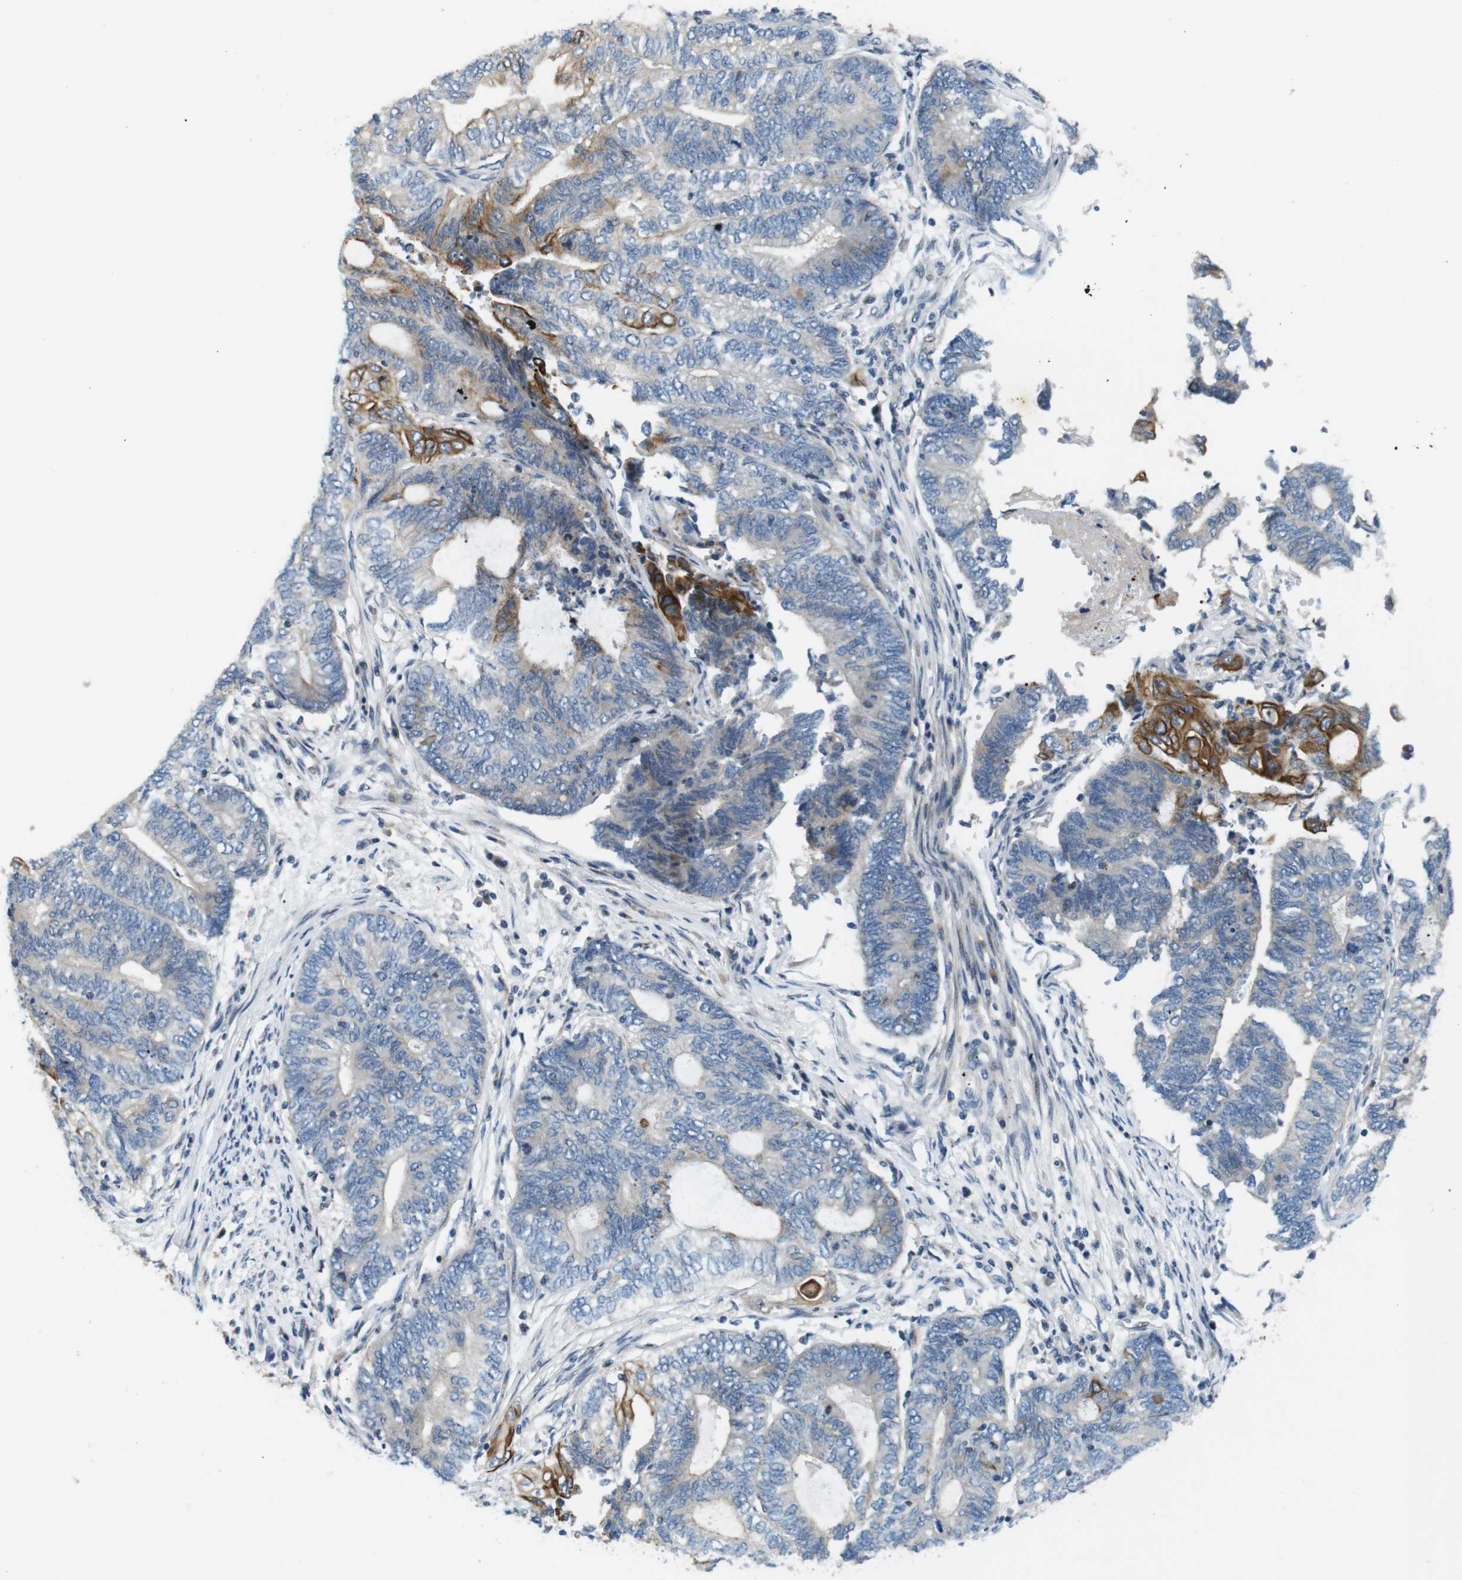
{"staining": {"intensity": "moderate", "quantity": "<25%", "location": "cytoplasmic/membranous"}, "tissue": "endometrial cancer", "cell_type": "Tumor cells", "image_type": "cancer", "snomed": [{"axis": "morphology", "description": "Adenocarcinoma, NOS"}, {"axis": "topography", "description": "Uterus"}, {"axis": "topography", "description": "Endometrium"}], "caption": "High-magnification brightfield microscopy of endometrial cancer (adenocarcinoma) stained with DAB (3,3'-diaminobenzidine) (brown) and counterstained with hematoxylin (blue). tumor cells exhibit moderate cytoplasmic/membranous staining is appreciated in about<25% of cells. (Brightfield microscopy of DAB IHC at high magnification).", "gene": "ZDHHC3", "patient": {"sex": "female", "age": 70}}